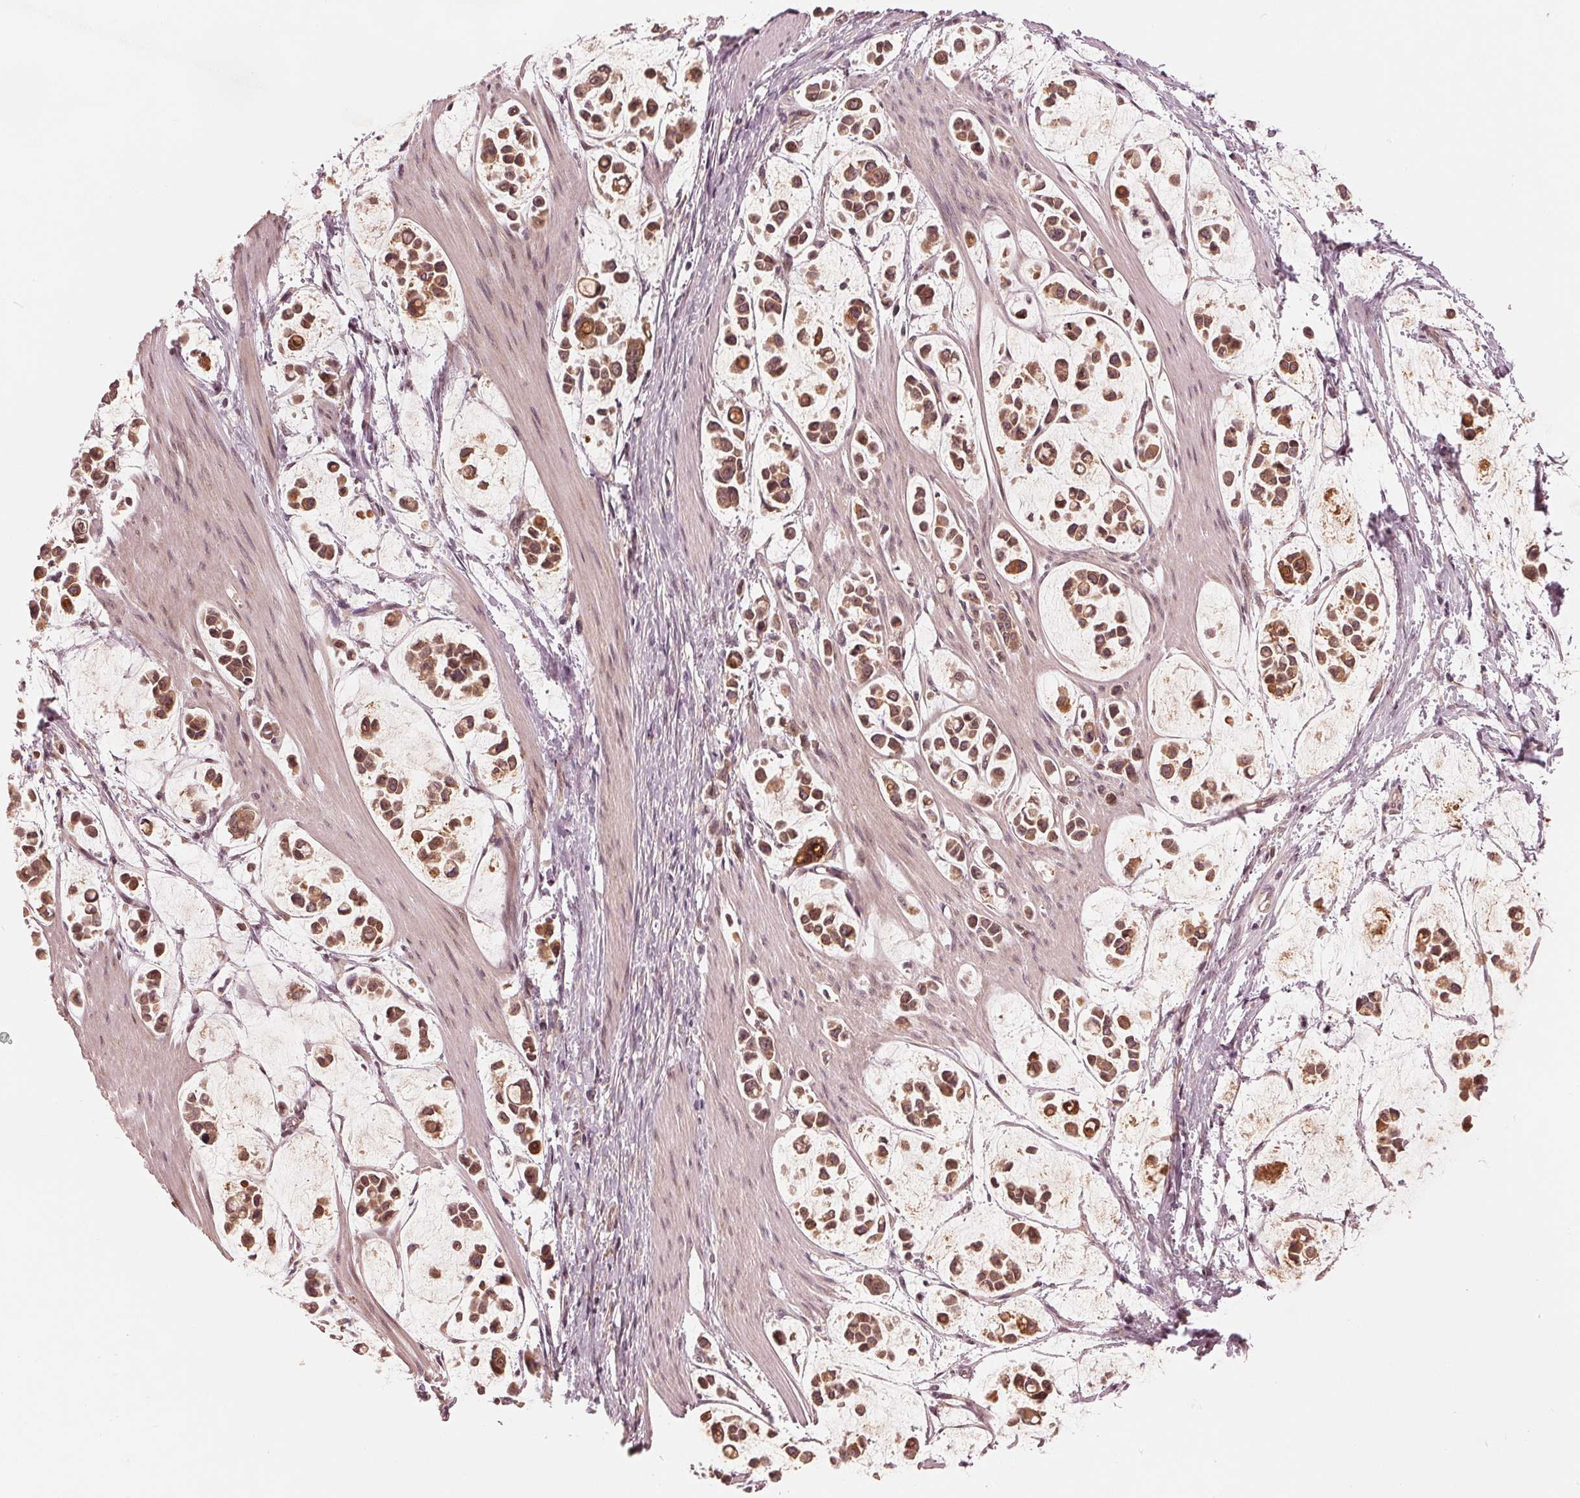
{"staining": {"intensity": "moderate", "quantity": ">75%", "location": "cytoplasmic/membranous,nuclear"}, "tissue": "stomach cancer", "cell_type": "Tumor cells", "image_type": "cancer", "snomed": [{"axis": "morphology", "description": "Adenocarcinoma, NOS"}, {"axis": "topography", "description": "Stomach"}], "caption": "IHC image of neoplastic tissue: human stomach cancer stained using immunohistochemistry (IHC) shows medium levels of moderate protein expression localized specifically in the cytoplasmic/membranous and nuclear of tumor cells, appearing as a cytoplasmic/membranous and nuclear brown color.", "gene": "ZNF471", "patient": {"sex": "male", "age": 82}}